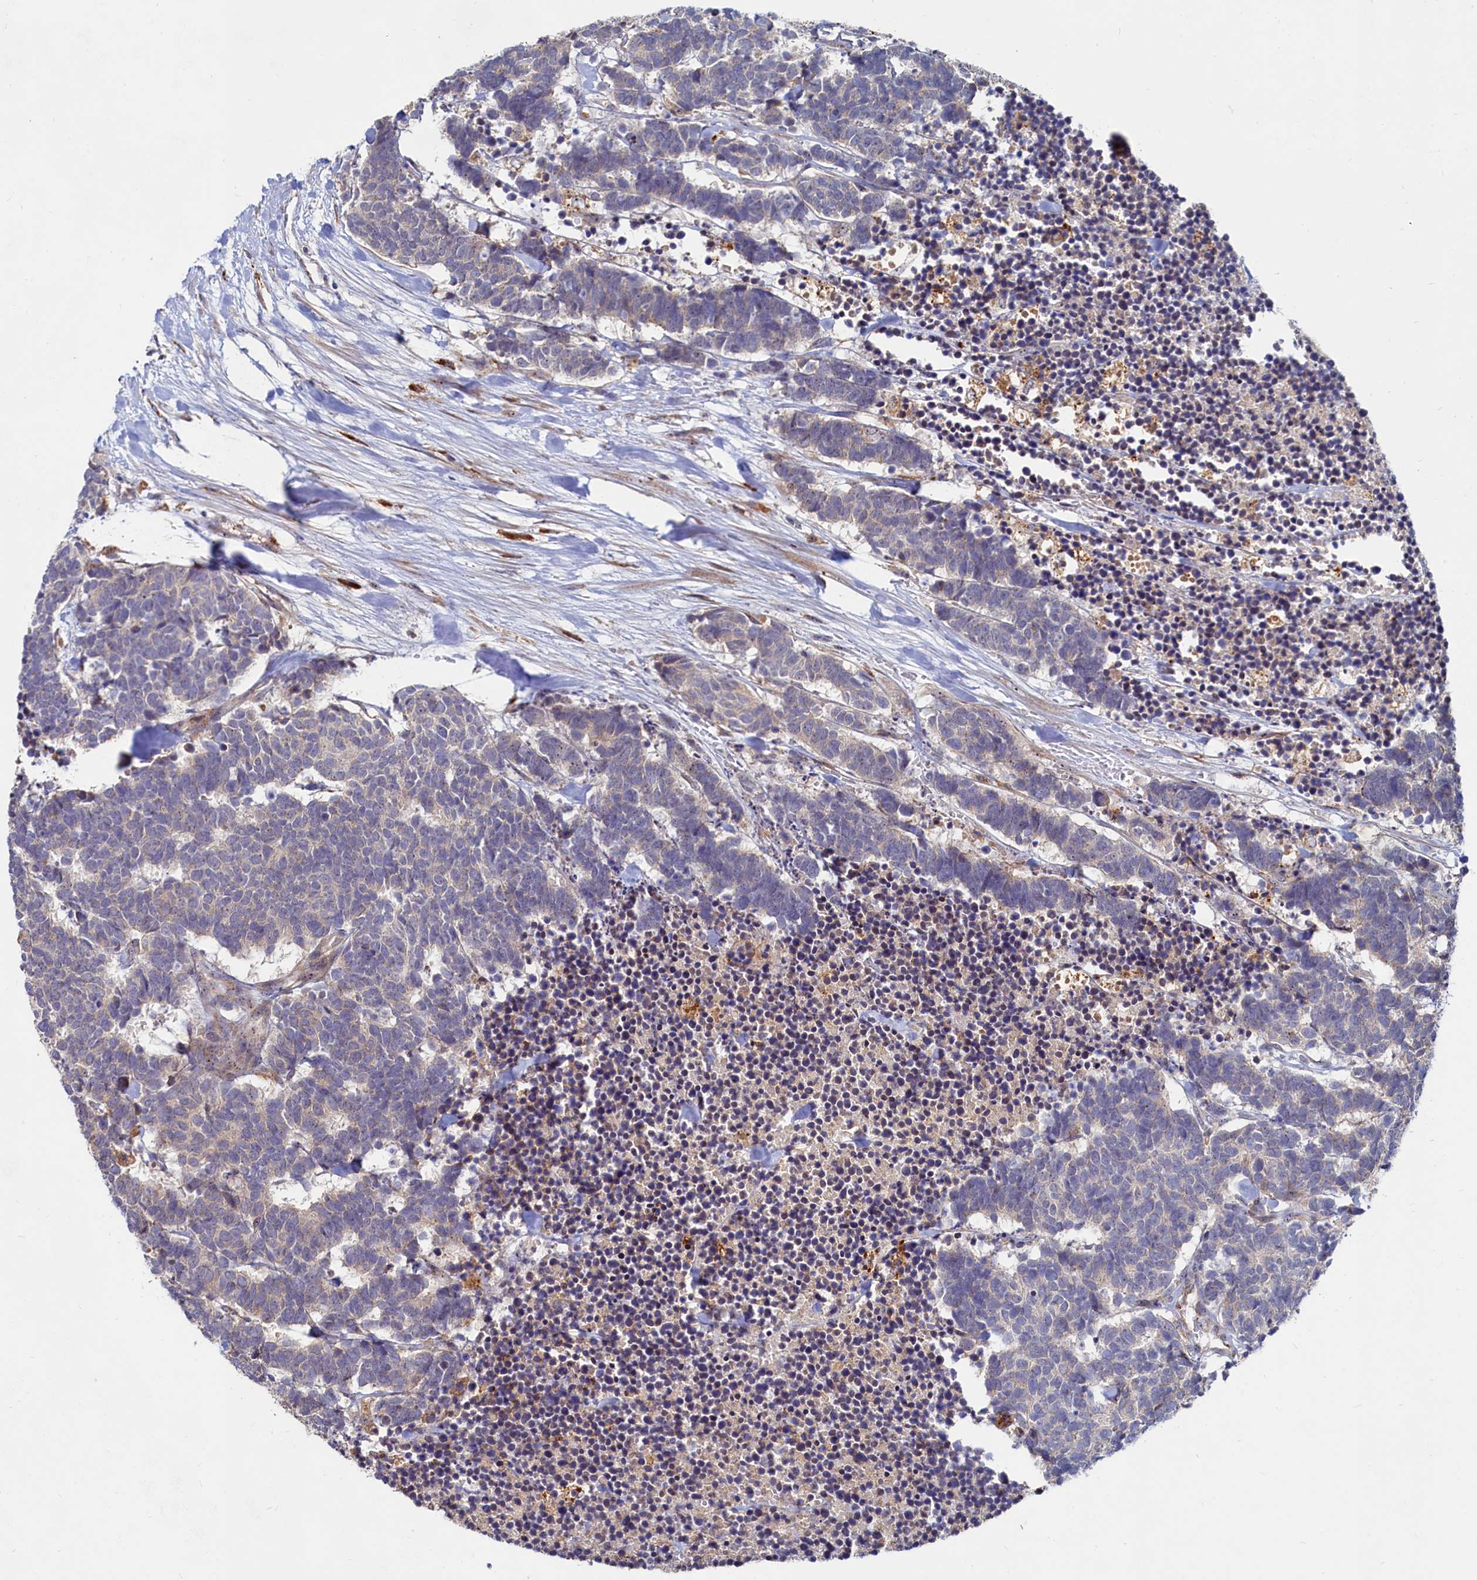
{"staining": {"intensity": "negative", "quantity": "none", "location": "none"}, "tissue": "carcinoid", "cell_type": "Tumor cells", "image_type": "cancer", "snomed": [{"axis": "morphology", "description": "Carcinoma, NOS"}, {"axis": "morphology", "description": "Carcinoid, malignant, NOS"}, {"axis": "topography", "description": "Urinary bladder"}], "caption": "Immunohistochemistry micrograph of neoplastic tissue: human carcinoid stained with DAB (3,3'-diaminobenzidine) exhibits no significant protein expression in tumor cells. (DAB IHC visualized using brightfield microscopy, high magnification).", "gene": "RGS7BP", "patient": {"sex": "male", "age": 57}}